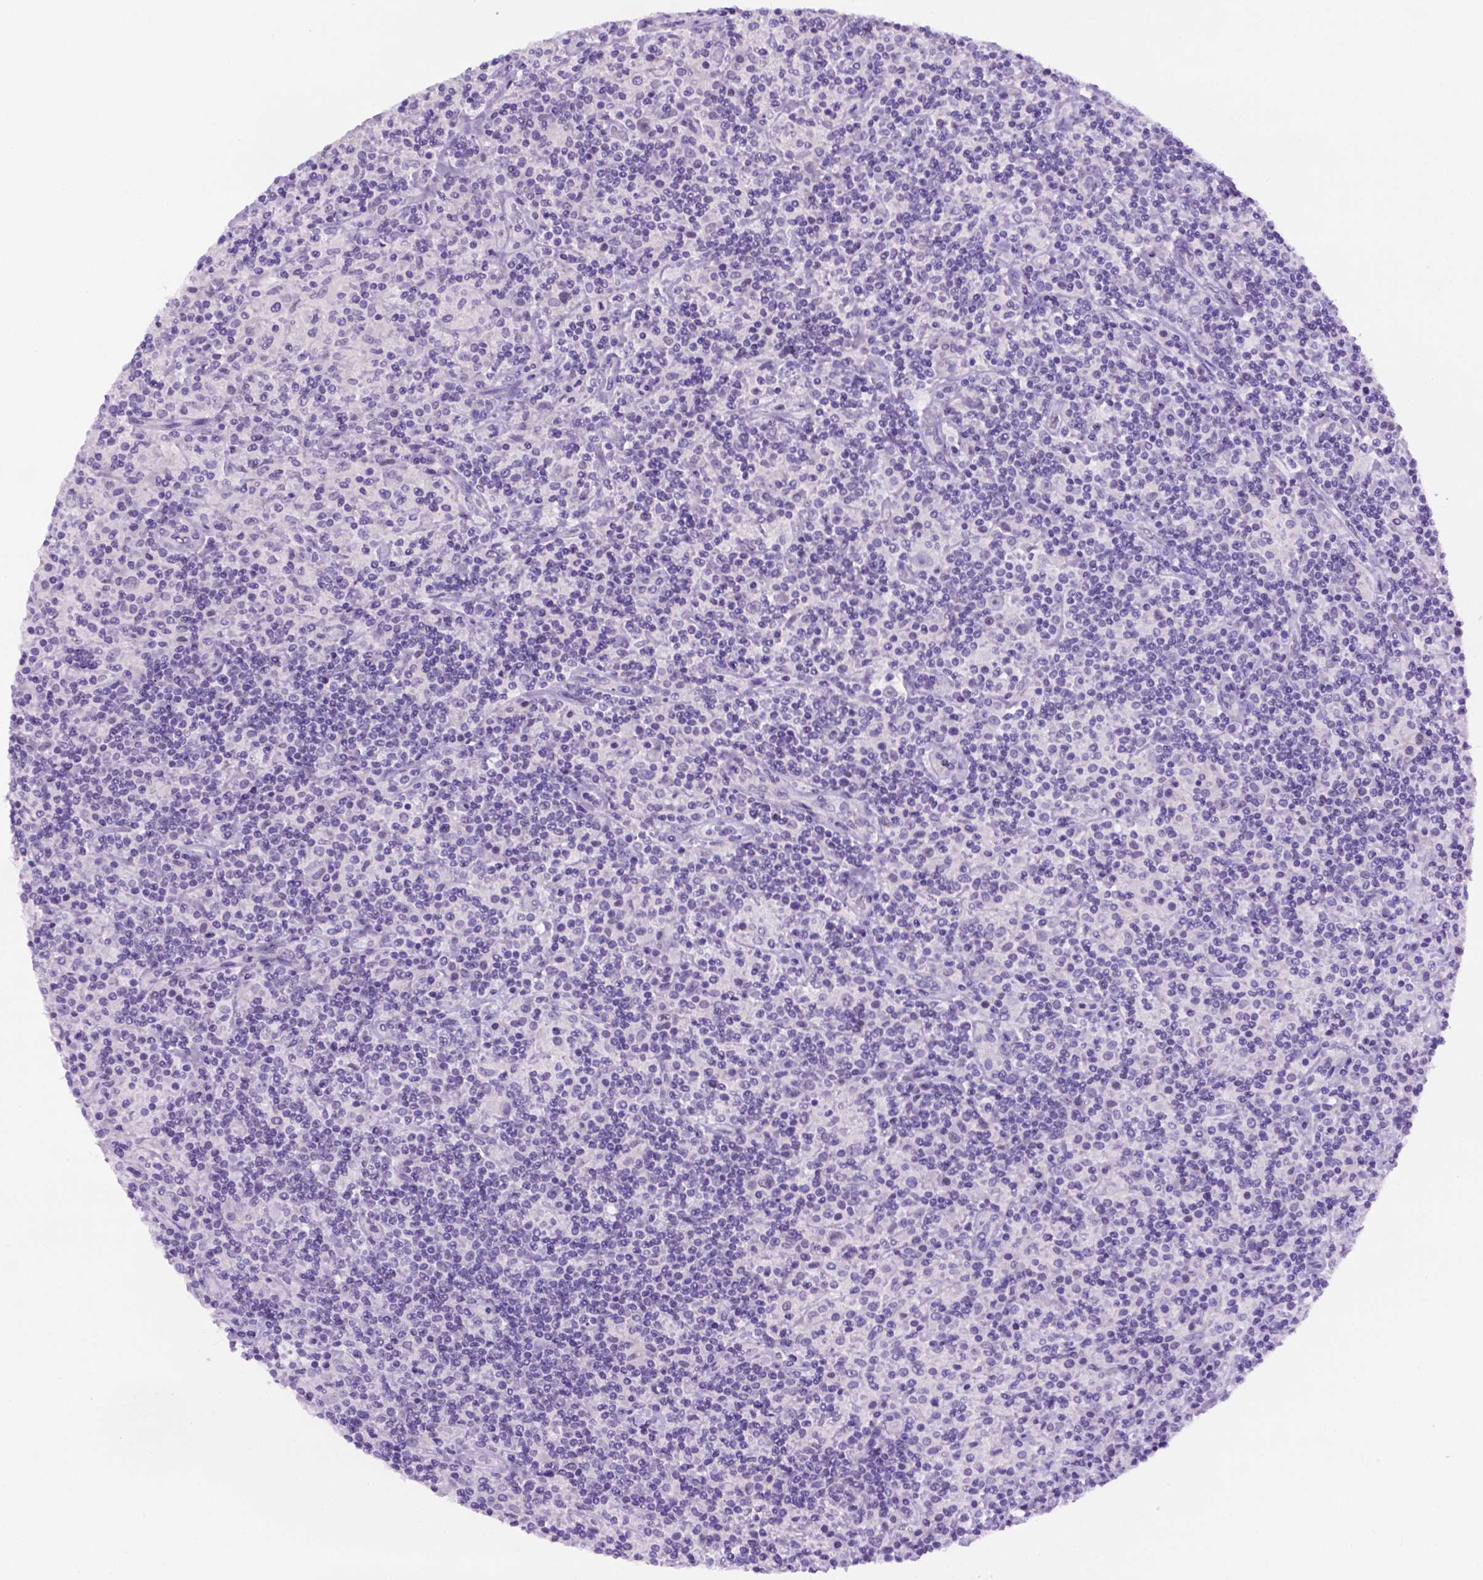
{"staining": {"intensity": "negative", "quantity": "none", "location": "none"}, "tissue": "lymphoma", "cell_type": "Tumor cells", "image_type": "cancer", "snomed": [{"axis": "morphology", "description": "Hodgkin's disease, NOS"}, {"axis": "topography", "description": "Lymph node"}], "caption": "High magnification brightfield microscopy of Hodgkin's disease stained with DAB (brown) and counterstained with hematoxylin (blue): tumor cells show no significant expression.", "gene": "TACSTD2", "patient": {"sex": "male", "age": 70}}